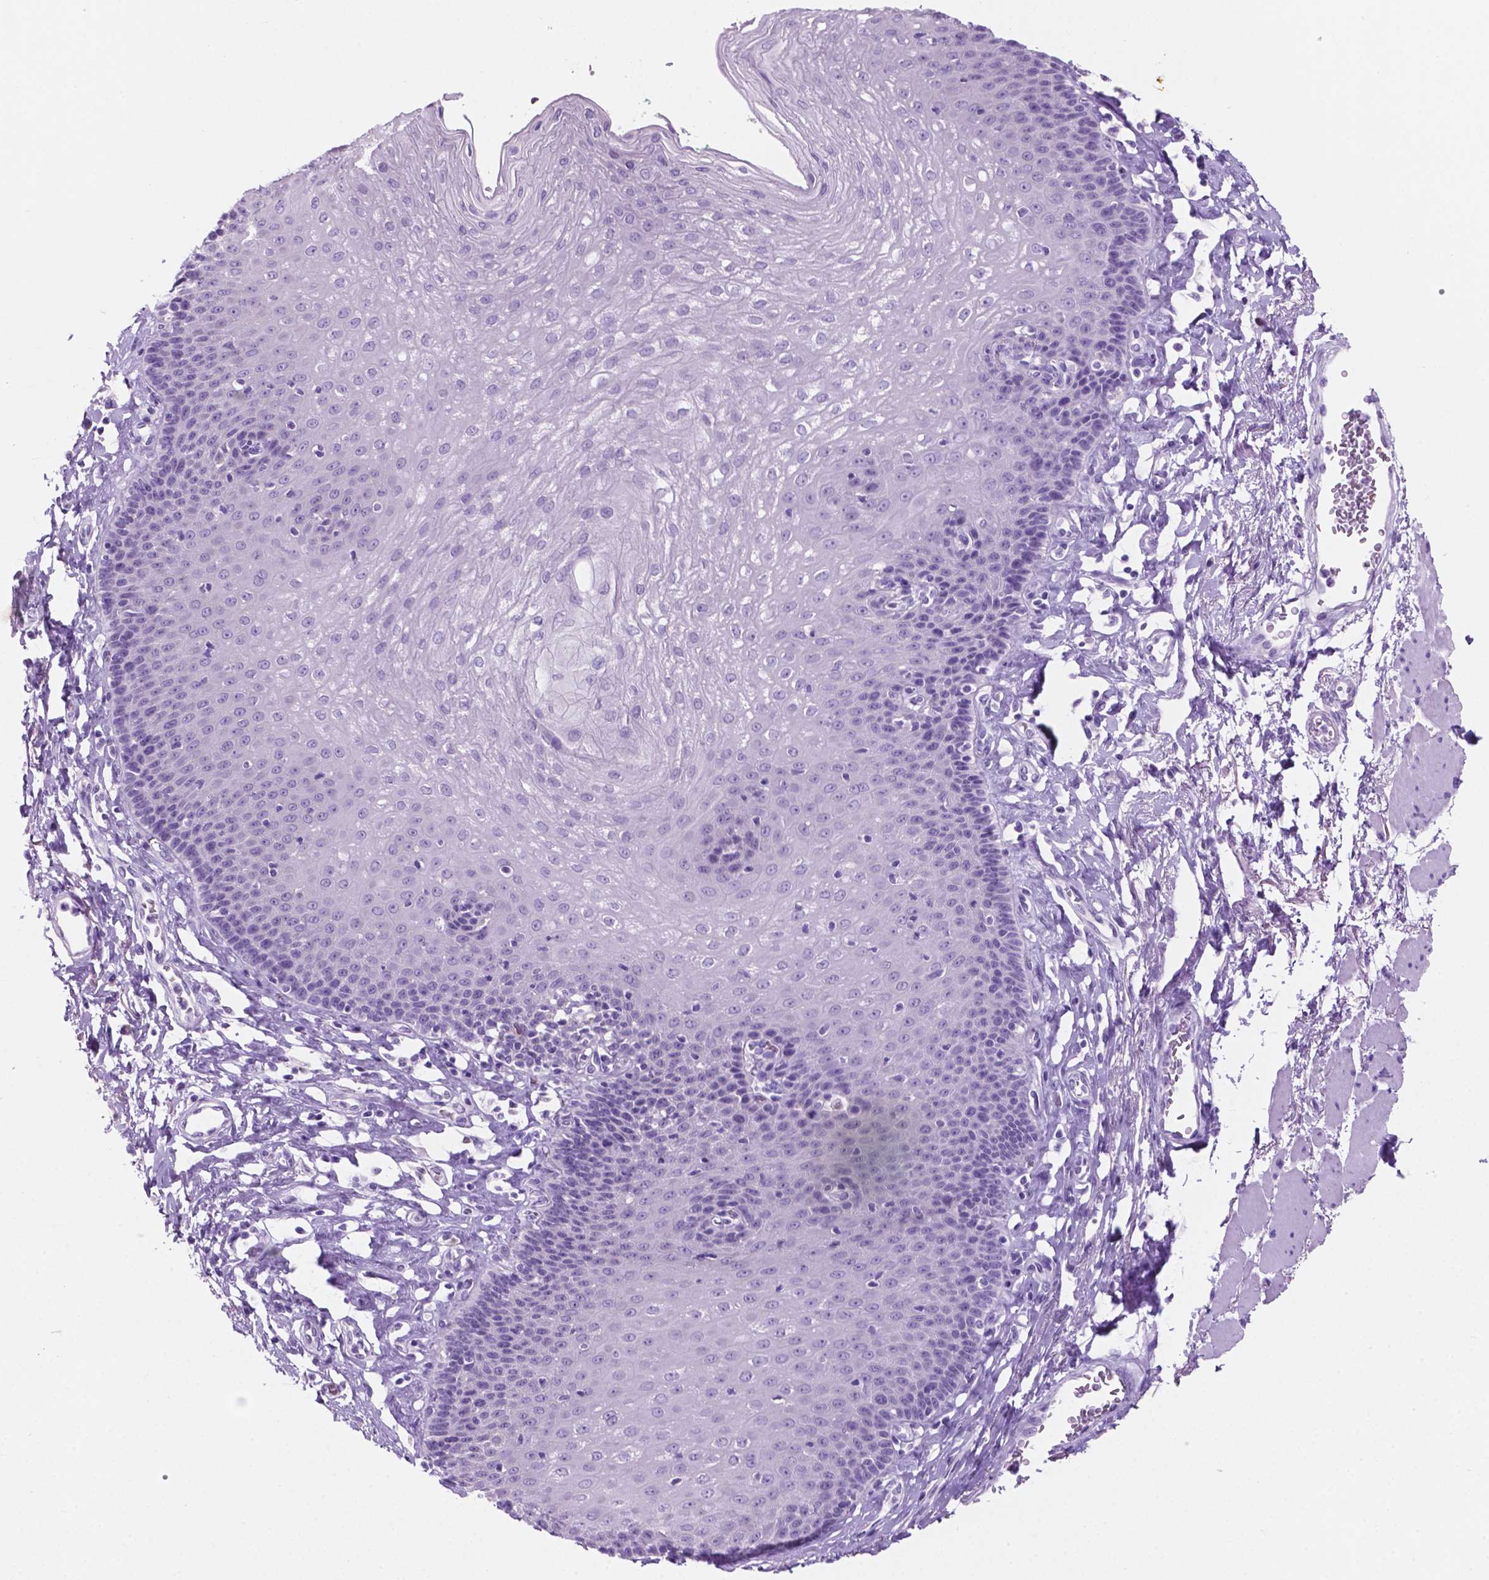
{"staining": {"intensity": "negative", "quantity": "none", "location": "none"}, "tissue": "esophagus", "cell_type": "Squamous epithelial cells", "image_type": "normal", "snomed": [{"axis": "morphology", "description": "Normal tissue, NOS"}, {"axis": "topography", "description": "Esophagus"}], "caption": "Immunohistochemical staining of normal human esophagus shows no significant expression in squamous epithelial cells.", "gene": "GRIN2B", "patient": {"sex": "female", "age": 81}}